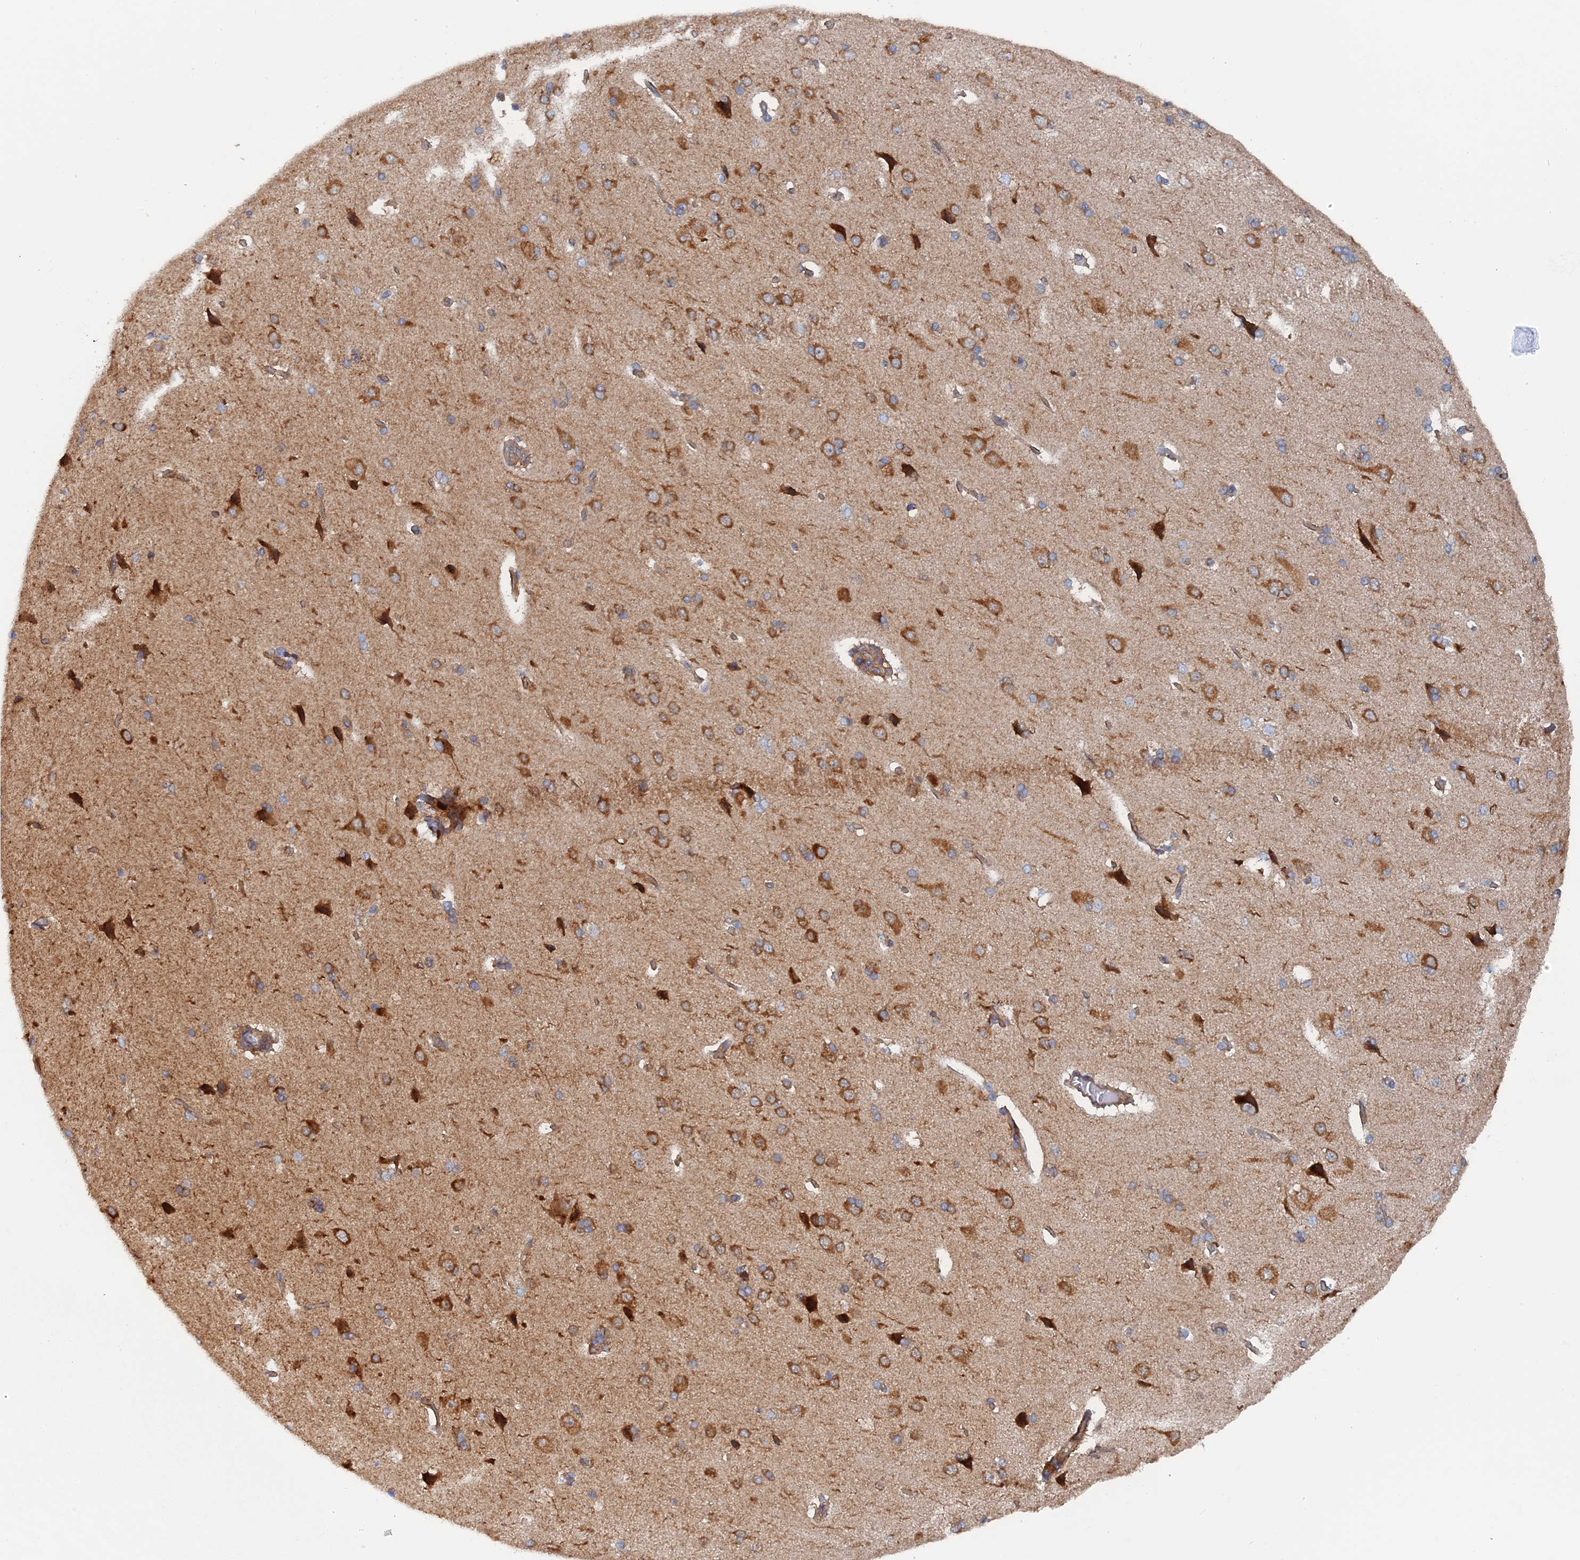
{"staining": {"intensity": "moderate", "quantity": ">75%", "location": "cytoplasmic/membranous"}, "tissue": "cerebral cortex", "cell_type": "Endothelial cells", "image_type": "normal", "snomed": [{"axis": "morphology", "description": "Normal tissue, NOS"}, {"axis": "topography", "description": "Cerebral cortex"}], "caption": "This photomicrograph exhibits unremarkable cerebral cortex stained with immunohistochemistry to label a protein in brown. The cytoplasmic/membranous of endothelial cells show moderate positivity for the protein. Nuclei are counter-stained blue.", "gene": "TMEM196", "patient": {"sex": "male", "age": 62}}